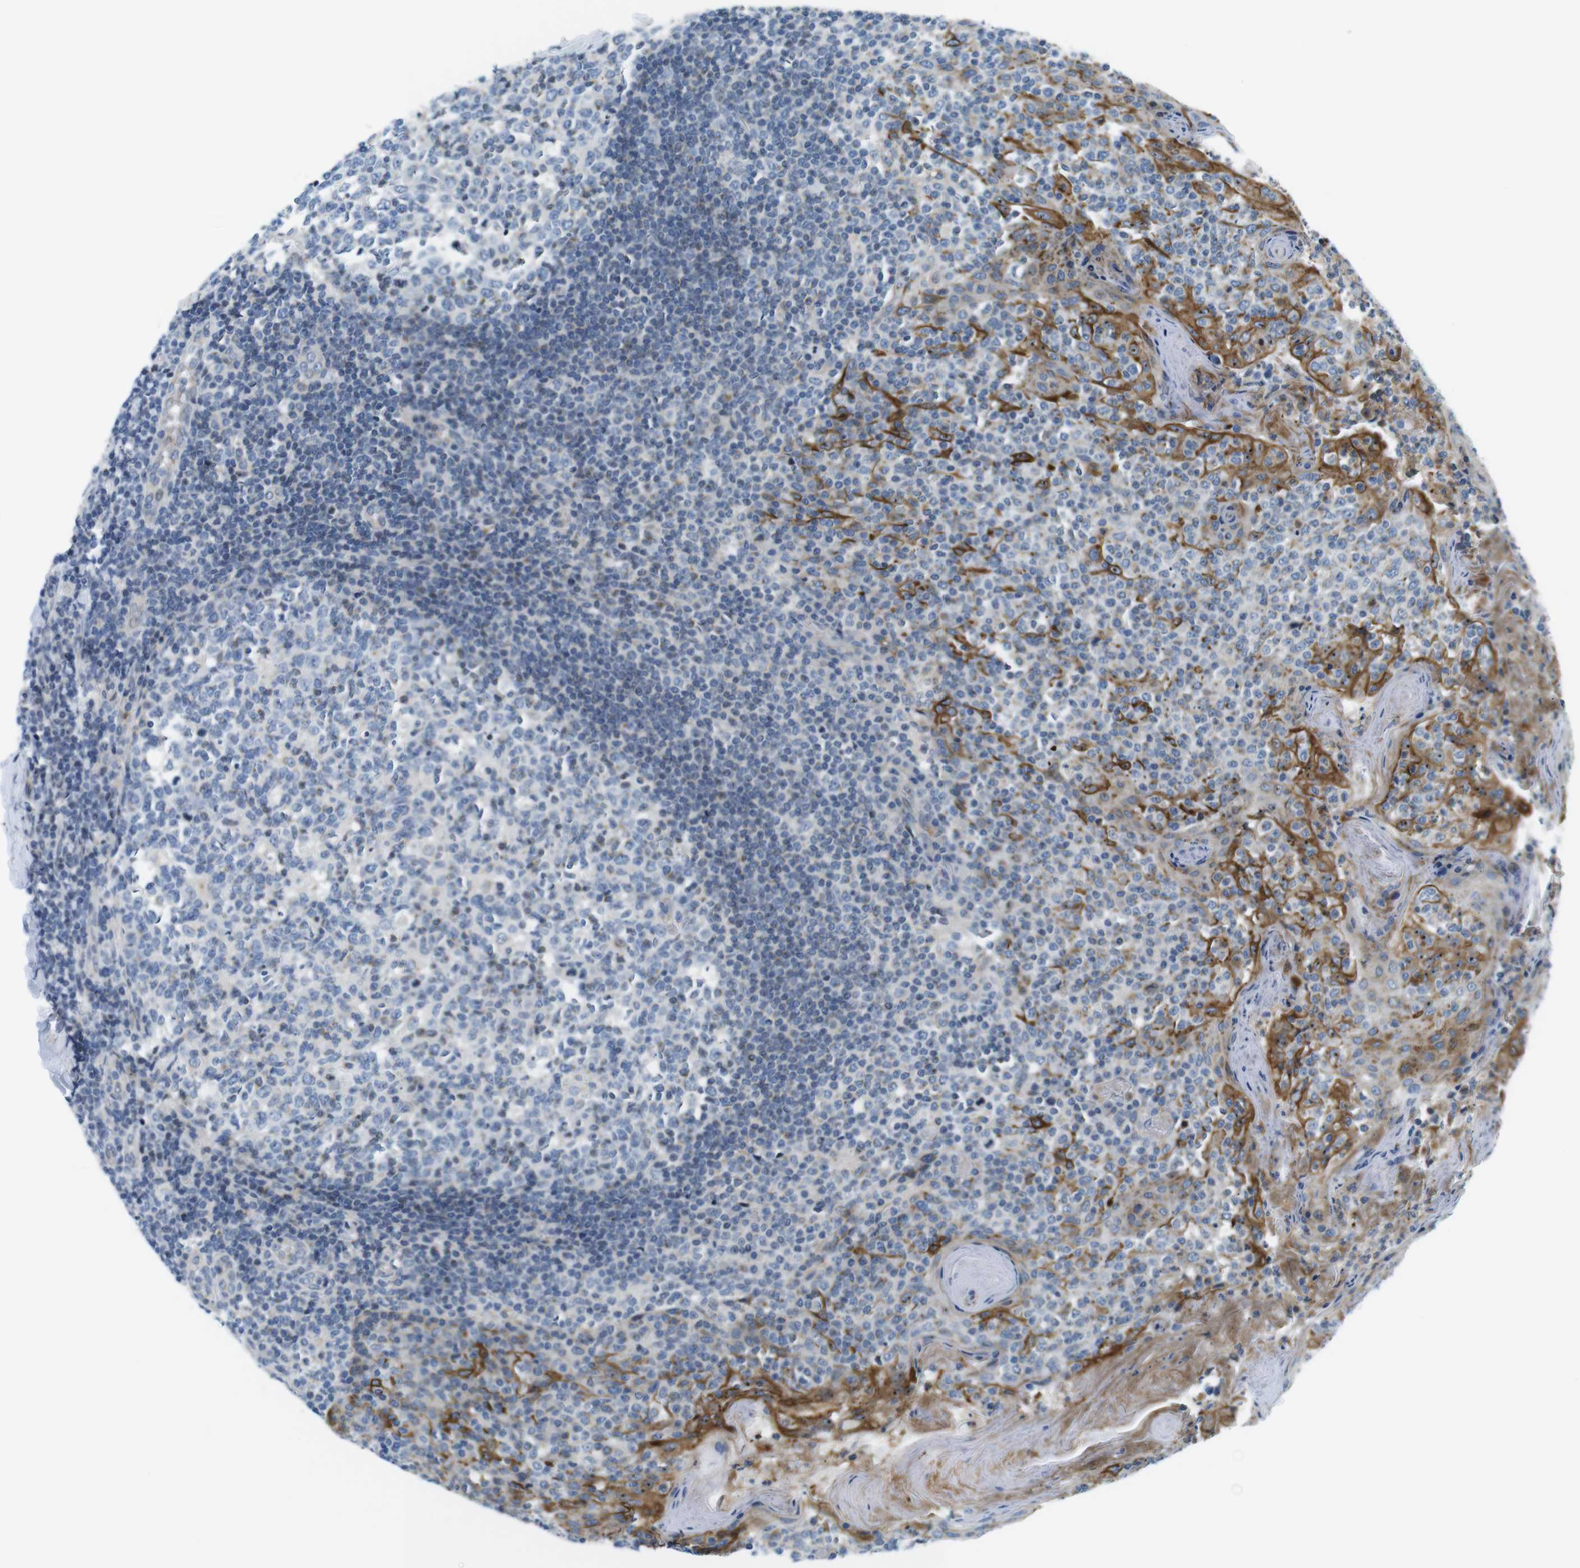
{"staining": {"intensity": "negative", "quantity": "none", "location": "none"}, "tissue": "tonsil", "cell_type": "Germinal center cells", "image_type": "normal", "snomed": [{"axis": "morphology", "description": "Normal tissue, NOS"}, {"axis": "topography", "description": "Tonsil"}], "caption": "This histopathology image is of normal tonsil stained with immunohistochemistry (IHC) to label a protein in brown with the nuclei are counter-stained blue. There is no expression in germinal center cells.", "gene": "ZDHHC3", "patient": {"sex": "female", "age": 19}}